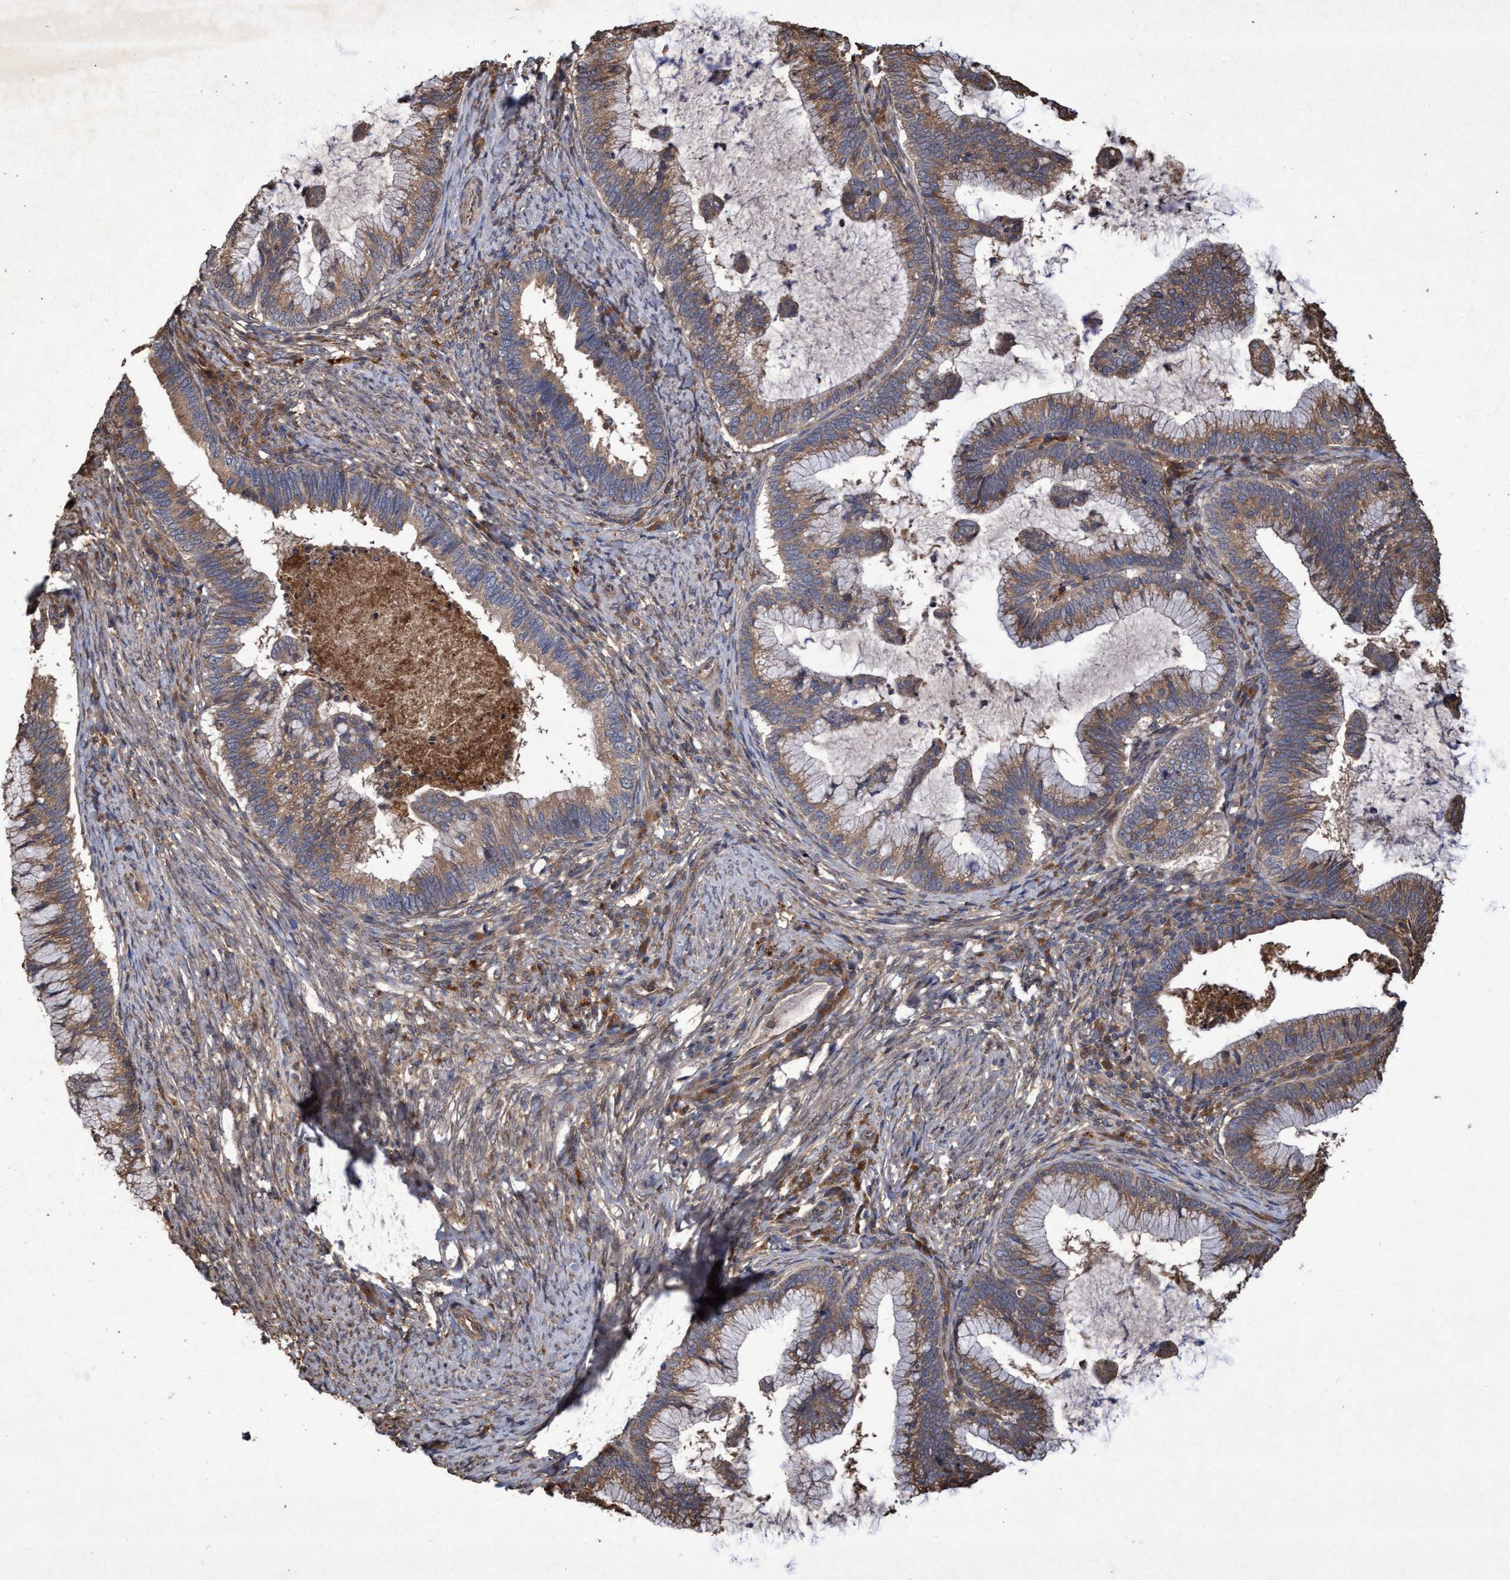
{"staining": {"intensity": "moderate", "quantity": ">75%", "location": "cytoplasmic/membranous"}, "tissue": "cervical cancer", "cell_type": "Tumor cells", "image_type": "cancer", "snomed": [{"axis": "morphology", "description": "Adenocarcinoma, NOS"}, {"axis": "topography", "description": "Cervix"}], "caption": "Cervical adenocarcinoma tissue exhibits moderate cytoplasmic/membranous positivity in about >75% of tumor cells, visualized by immunohistochemistry. Immunohistochemistry stains the protein in brown and the nuclei are stained blue.", "gene": "CHMP6", "patient": {"sex": "female", "age": 36}}